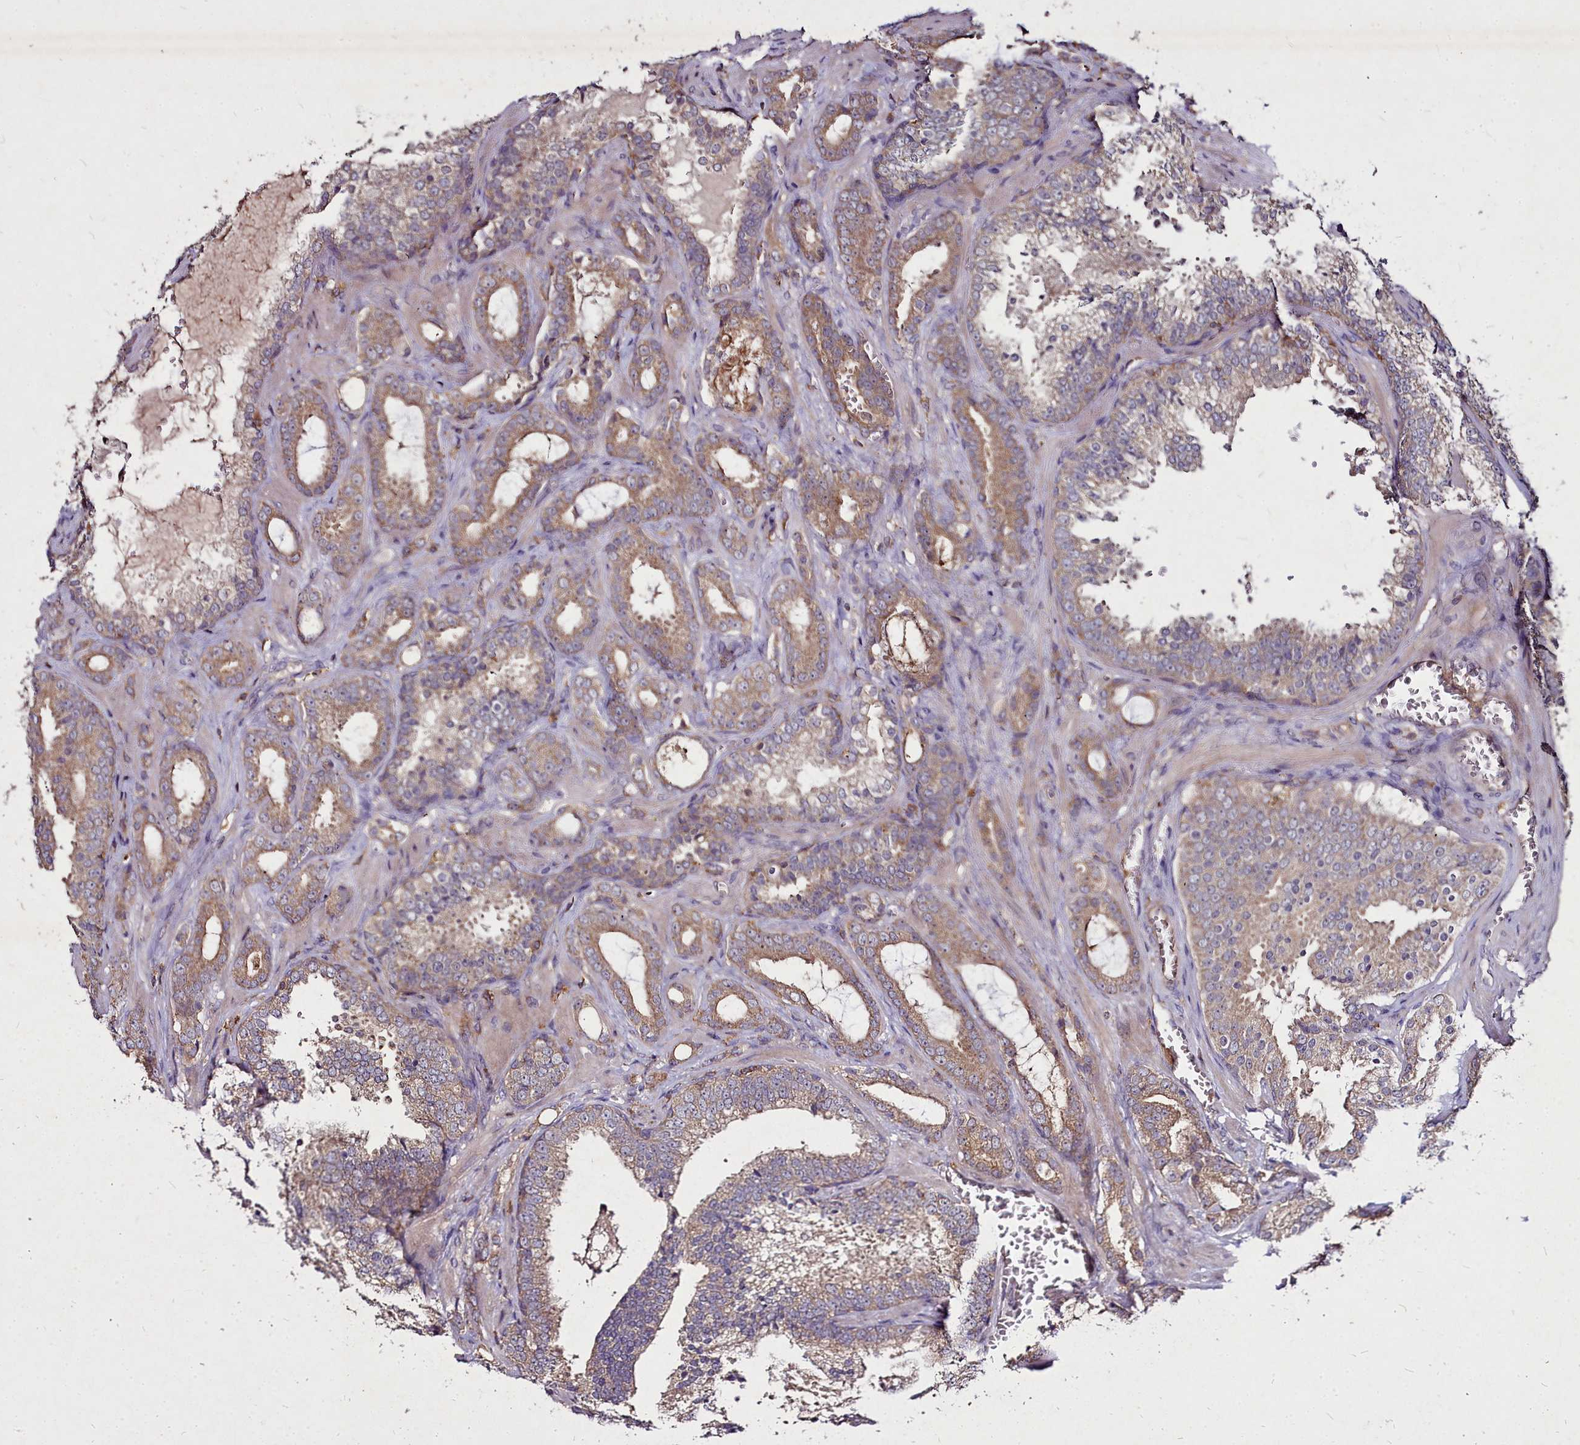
{"staining": {"intensity": "moderate", "quantity": ">75%", "location": "cytoplasmic/membranous"}, "tissue": "prostate cancer", "cell_type": "Tumor cells", "image_type": "cancer", "snomed": [{"axis": "morphology", "description": "Adenocarcinoma, High grade"}, {"axis": "topography", "description": "Prostate"}], "caption": "Human prostate cancer stained with a brown dye displays moderate cytoplasmic/membranous positive staining in approximately >75% of tumor cells.", "gene": "NCKAP1L", "patient": {"sex": "male", "age": 72}}